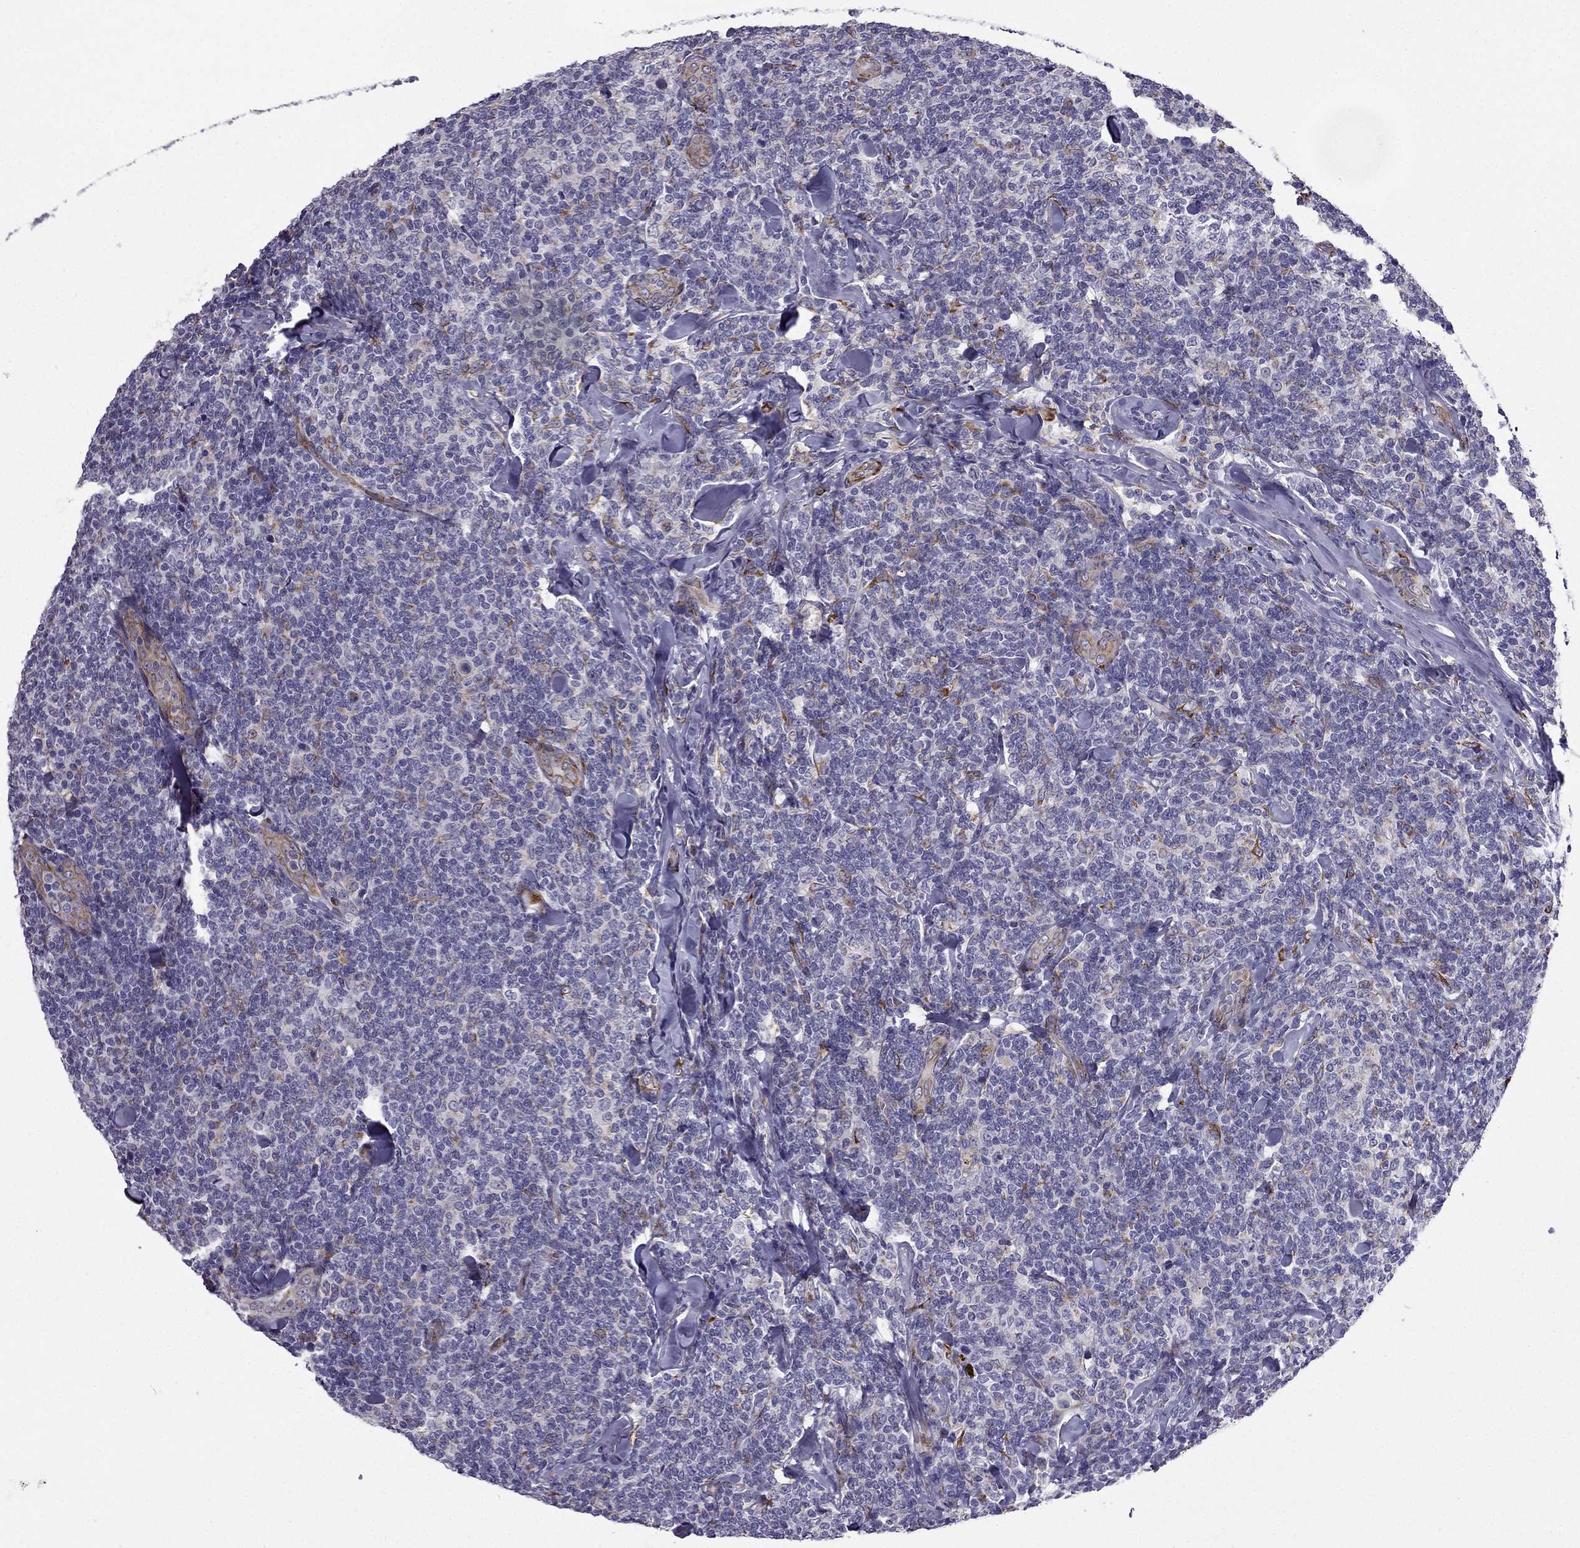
{"staining": {"intensity": "negative", "quantity": "none", "location": "none"}, "tissue": "lymphoma", "cell_type": "Tumor cells", "image_type": "cancer", "snomed": [{"axis": "morphology", "description": "Malignant lymphoma, non-Hodgkin's type, Low grade"}, {"axis": "topography", "description": "Lymph node"}], "caption": "Tumor cells show no significant protein expression in low-grade malignant lymphoma, non-Hodgkin's type. Brightfield microscopy of immunohistochemistry (IHC) stained with DAB (3,3'-diaminobenzidine) (brown) and hematoxylin (blue), captured at high magnification.", "gene": "IKBIP", "patient": {"sex": "female", "age": 56}}